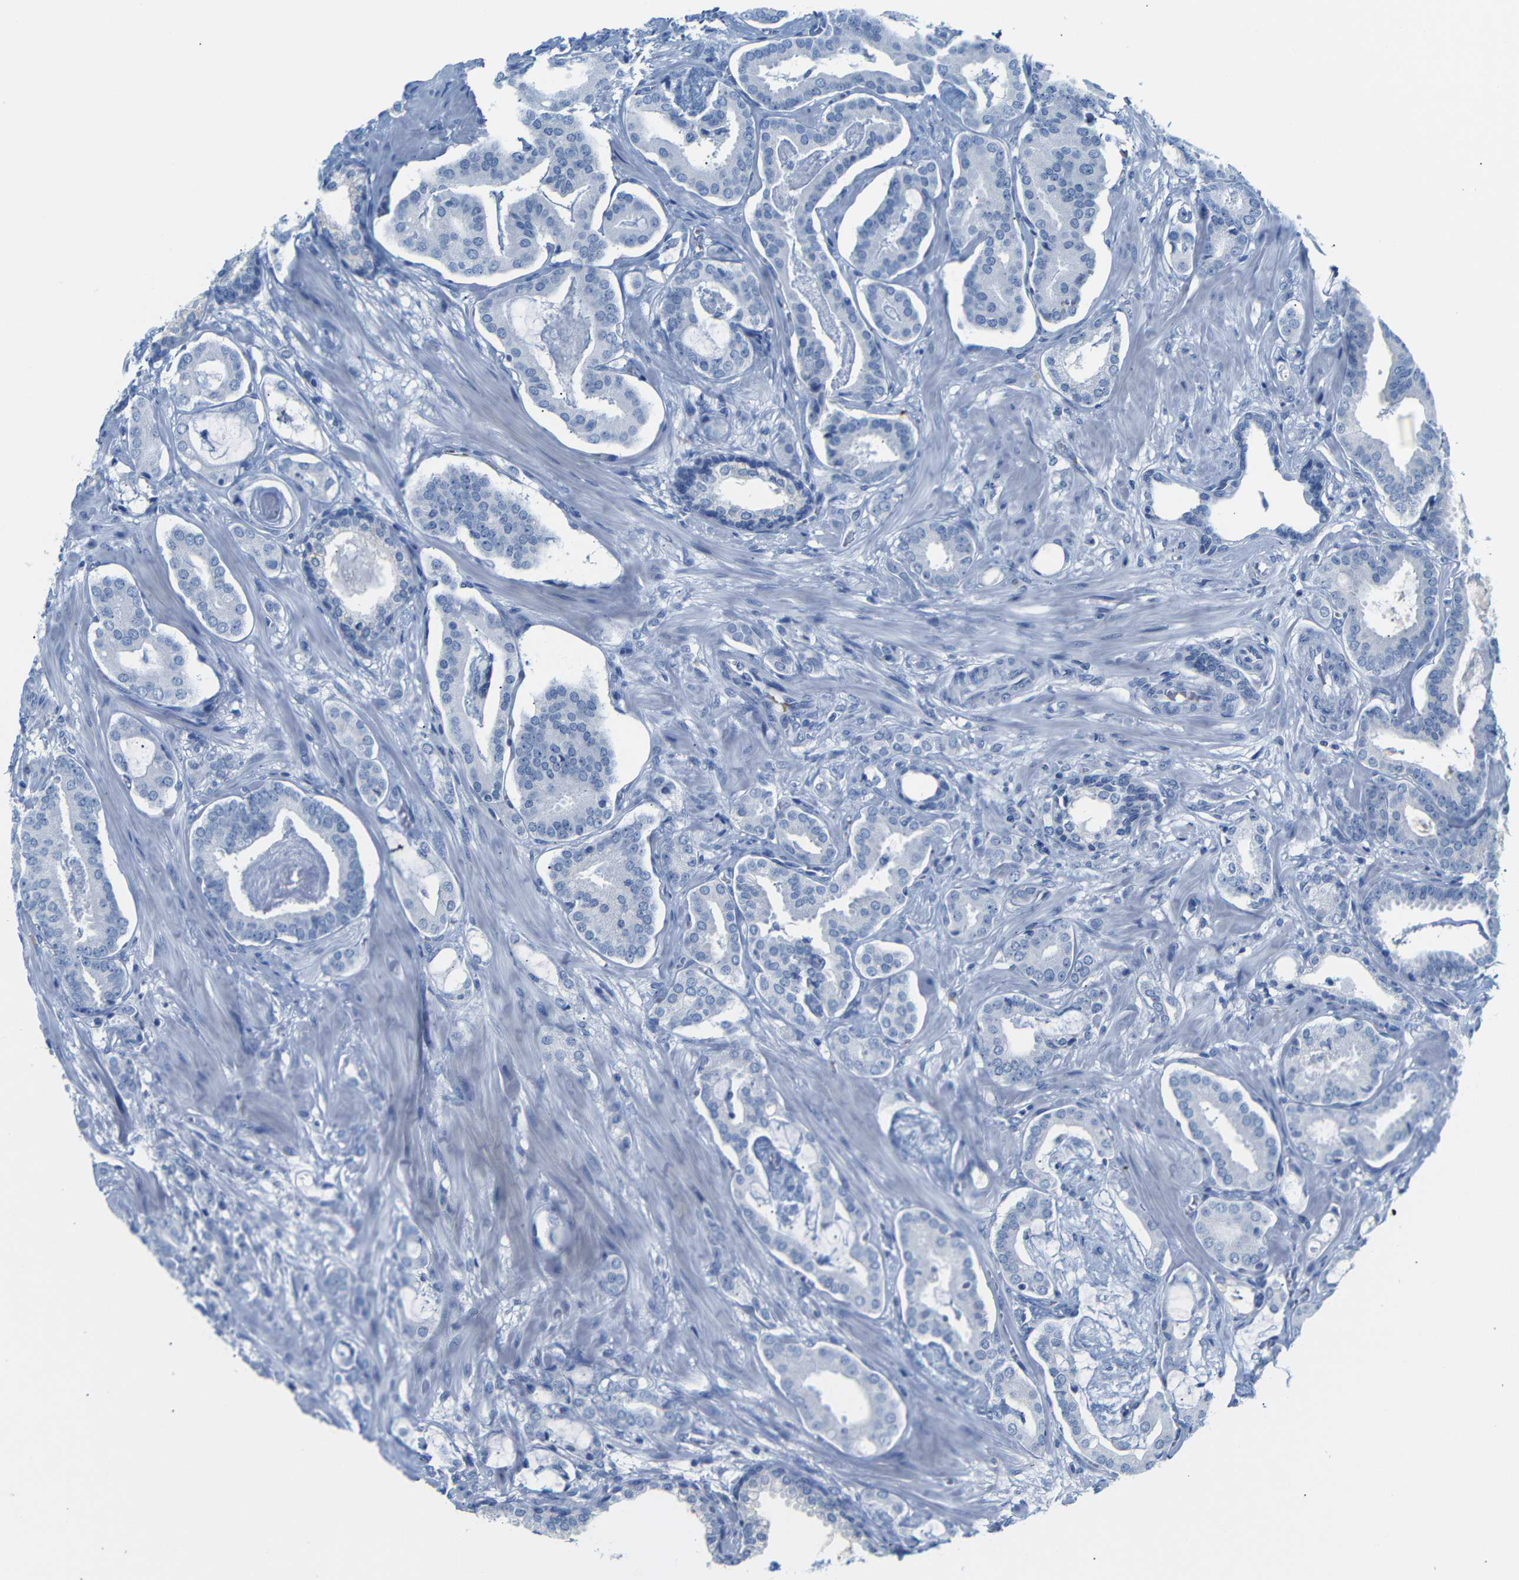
{"staining": {"intensity": "negative", "quantity": "none", "location": "none"}, "tissue": "prostate cancer", "cell_type": "Tumor cells", "image_type": "cancer", "snomed": [{"axis": "morphology", "description": "Adenocarcinoma, Low grade"}, {"axis": "topography", "description": "Prostate"}], "caption": "Immunohistochemistry (IHC) micrograph of human prostate cancer (low-grade adenocarcinoma) stained for a protein (brown), which exhibits no positivity in tumor cells.", "gene": "ERVMER34-1", "patient": {"sex": "male", "age": 53}}